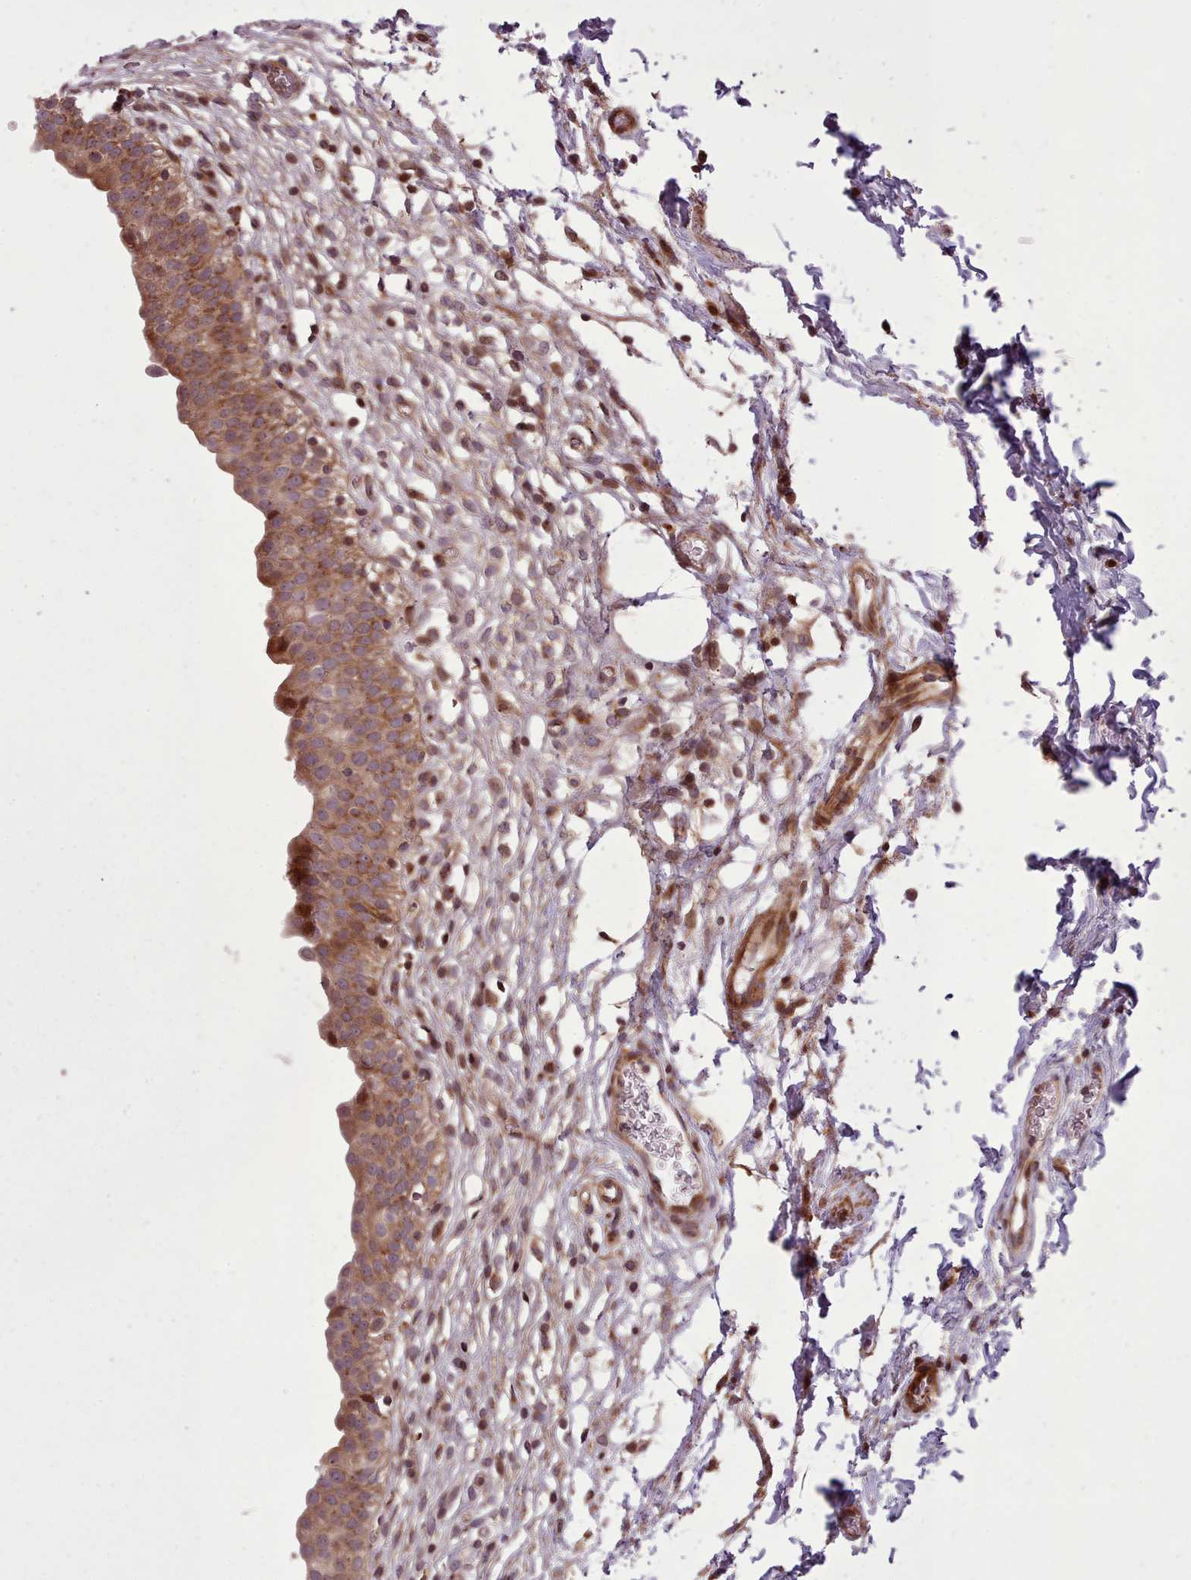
{"staining": {"intensity": "moderate", "quantity": ">75%", "location": "cytoplasmic/membranous,nuclear"}, "tissue": "urinary bladder", "cell_type": "Urothelial cells", "image_type": "normal", "snomed": [{"axis": "morphology", "description": "Normal tissue, NOS"}, {"axis": "topography", "description": "Urinary bladder"}, {"axis": "topography", "description": "Peripheral nerve tissue"}], "caption": "Immunohistochemical staining of benign urinary bladder displays medium levels of moderate cytoplasmic/membranous,nuclear positivity in approximately >75% of urothelial cells. The staining was performed using DAB, with brown indicating positive protein expression. Nuclei are stained blue with hematoxylin.", "gene": "NLRP7", "patient": {"sex": "male", "age": 55}}